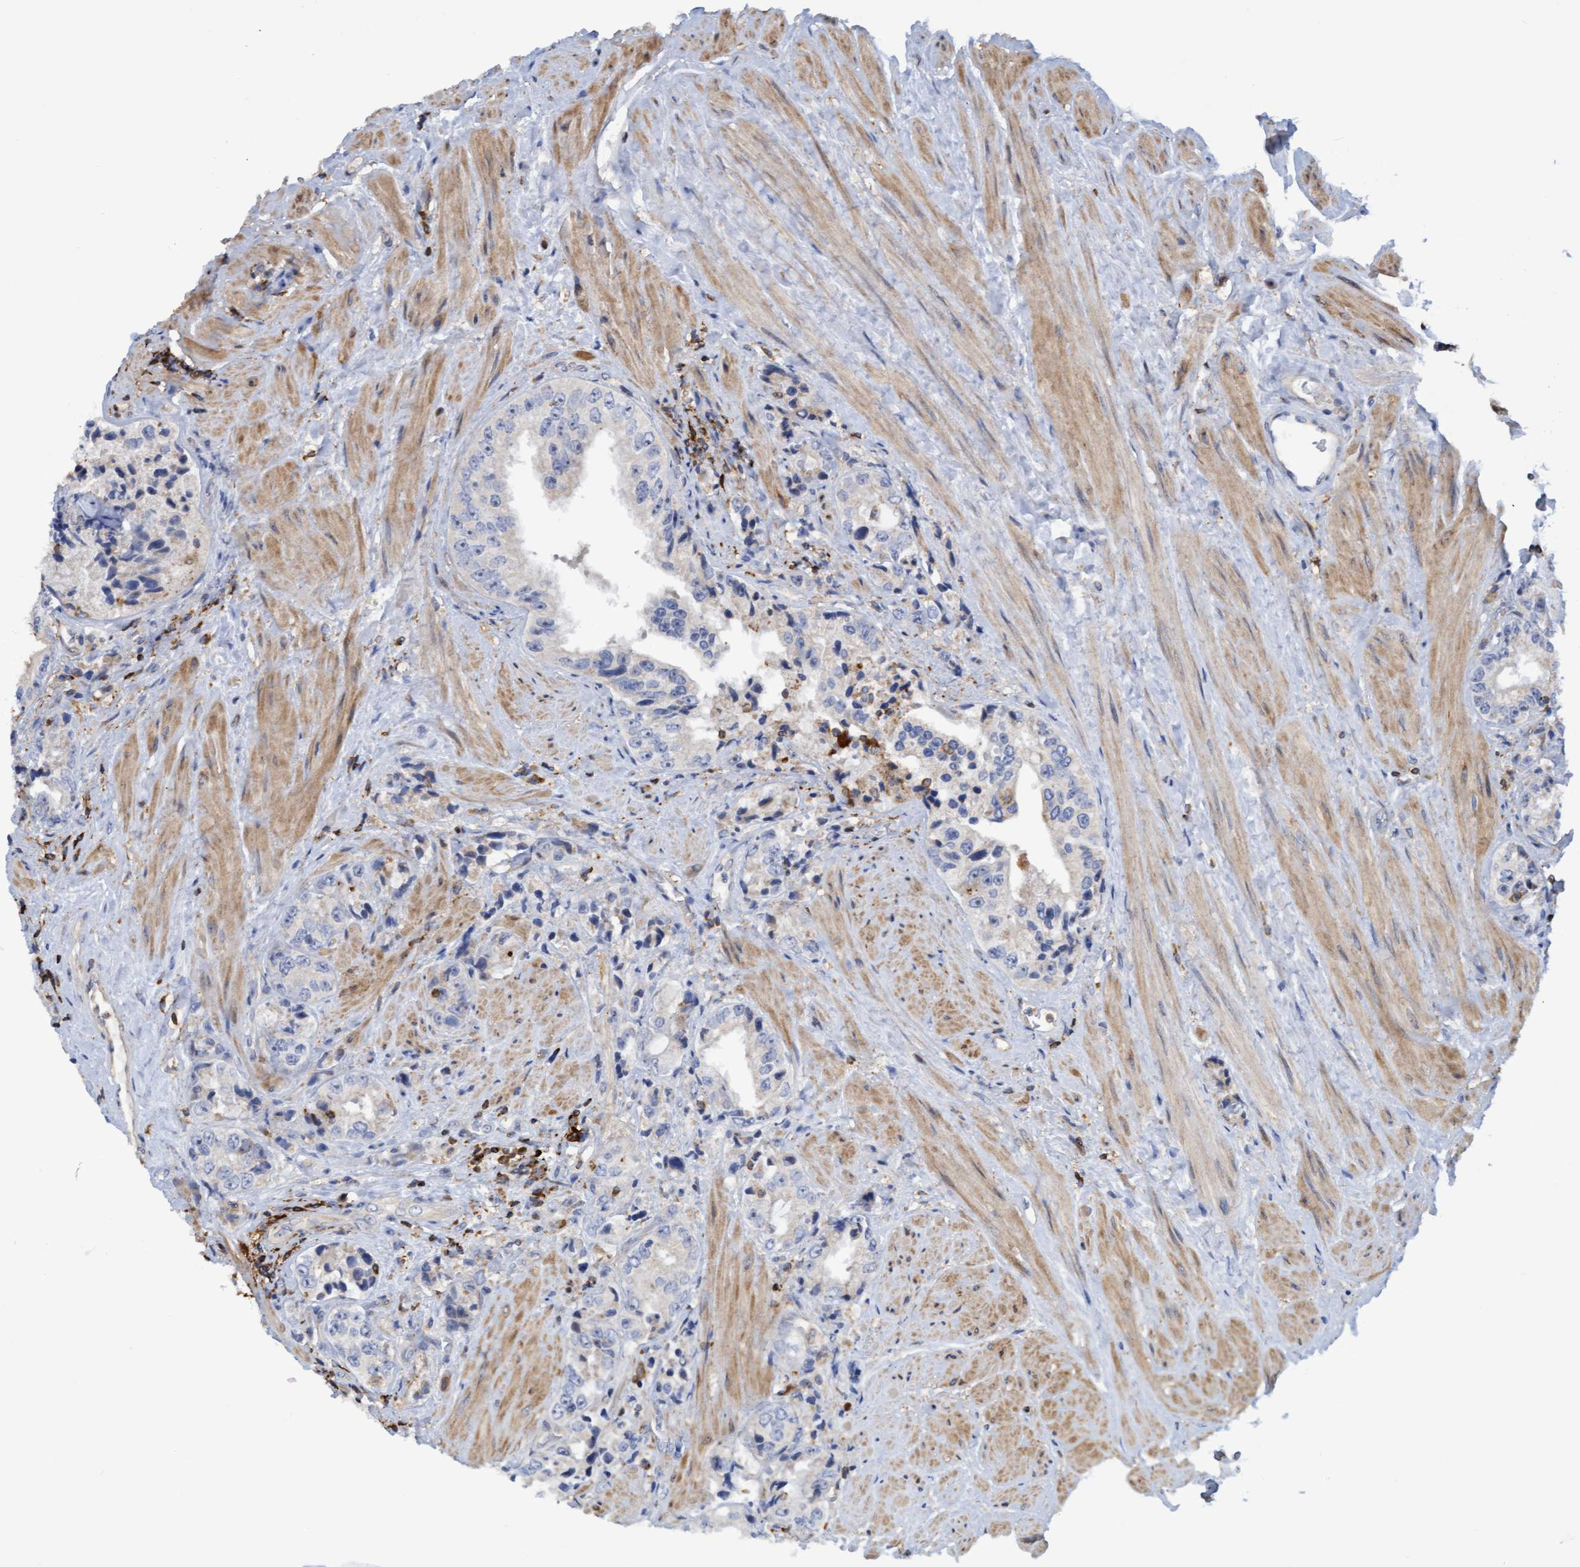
{"staining": {"intensity": "negative", "quantity": "none", "location": "none"}, "tissue": "prostate cancer", "cell_type": "Tumor cells", "image_type": "cancer", "snomed": [{"axis": "morphology", "description": "Adenocarcinoma, High grade"}, {"axis": "topography", "description": "Prostate"}], "caption": "The photomicrograph displays no significant positivity in tumor cells of prostate high-grade adenocarcinoma. The staining was performed using DAB (3,3'-diaminobenzidine) to visualize the protein expression in brown, while the nuclei were stained in blue with hematoxylin (Magnification: 20x).", "gene": "FNBP1", "patient": {"sex": "male", "age": 61}}